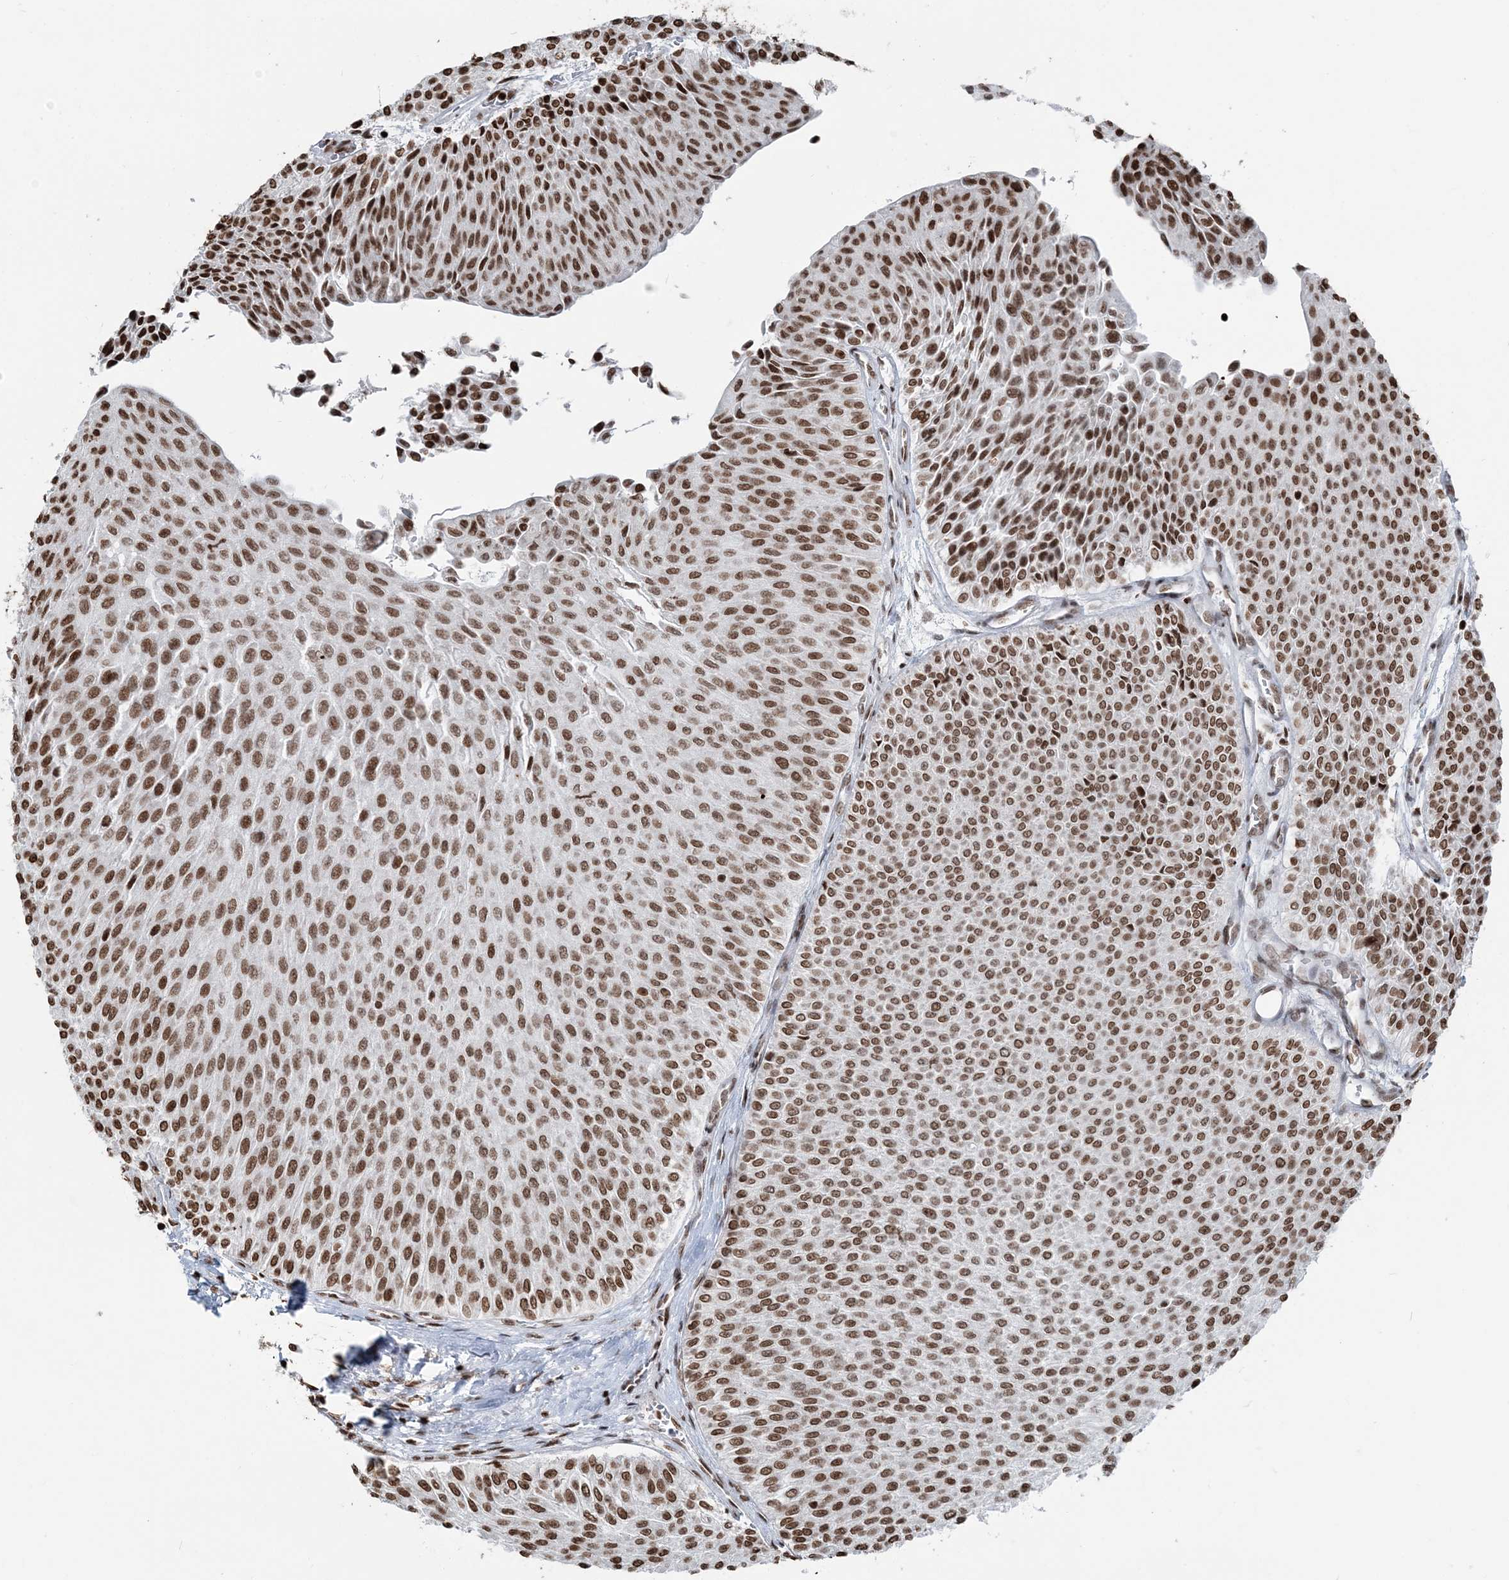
{"staining": {"intensity": "moderate", "quantity": ">75%", "location": "nuclear"}, "tissue": "urothelial cancer", "cell_type": "Tumor cells", "image_type": "cancer", "snomed": [{"axis": "morphology", "description": "Urothelial carcinoma, Low grade"}, {"axis": "topography", "description": "Urinary bladder"}], "caption": "A brown stain shows moderate nuclear staining of a protein in urothelial cancer tumor cells.", "gene": "H3-3B", "patient": {"sex": "male", "age": 78}}